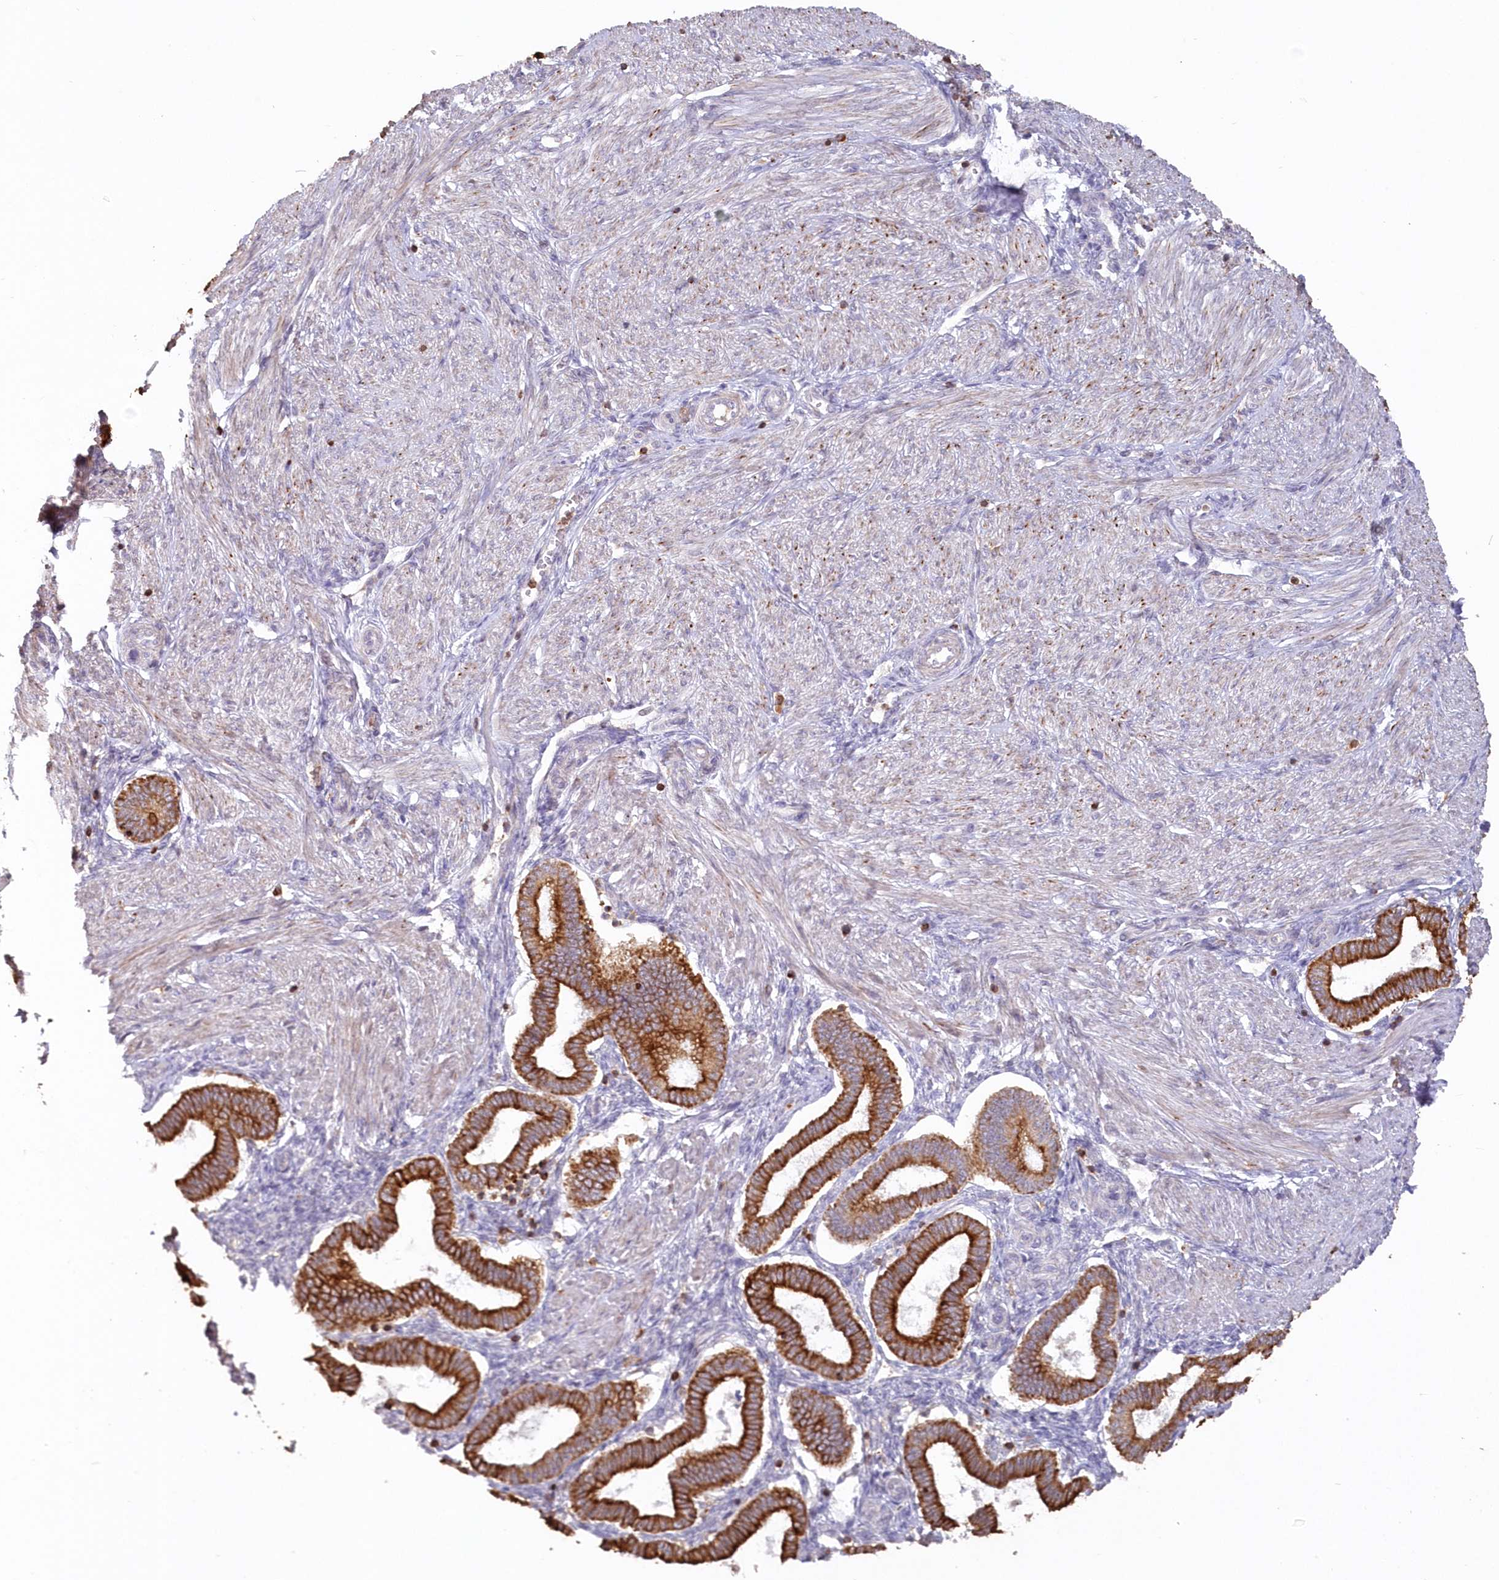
{"staining": {"intensity": "moderate", "quantity": "<25%", "location": "cytoplasmic/membranous"}, "tissue": "endometrium", "cell_type": "Cells in endometrial stroma", "image_type": "normal", "snomed": [{"axis": "morphology", "description": "Normal tissue, NOS"}, {"axis": "topography", "description": "Endometrium"}], "caption": "A photomicrograph of endometrium stained for a protein displays moderate cytoplasmic/membranous brown staining in cells in endometrial stroma. The staining was performed using DAB, with brown indicating positive protein expression. Nuclei are stained blue with hematoxylin.", "gene": "SNED1", "patient": {"sex": "female", "age": 24}}